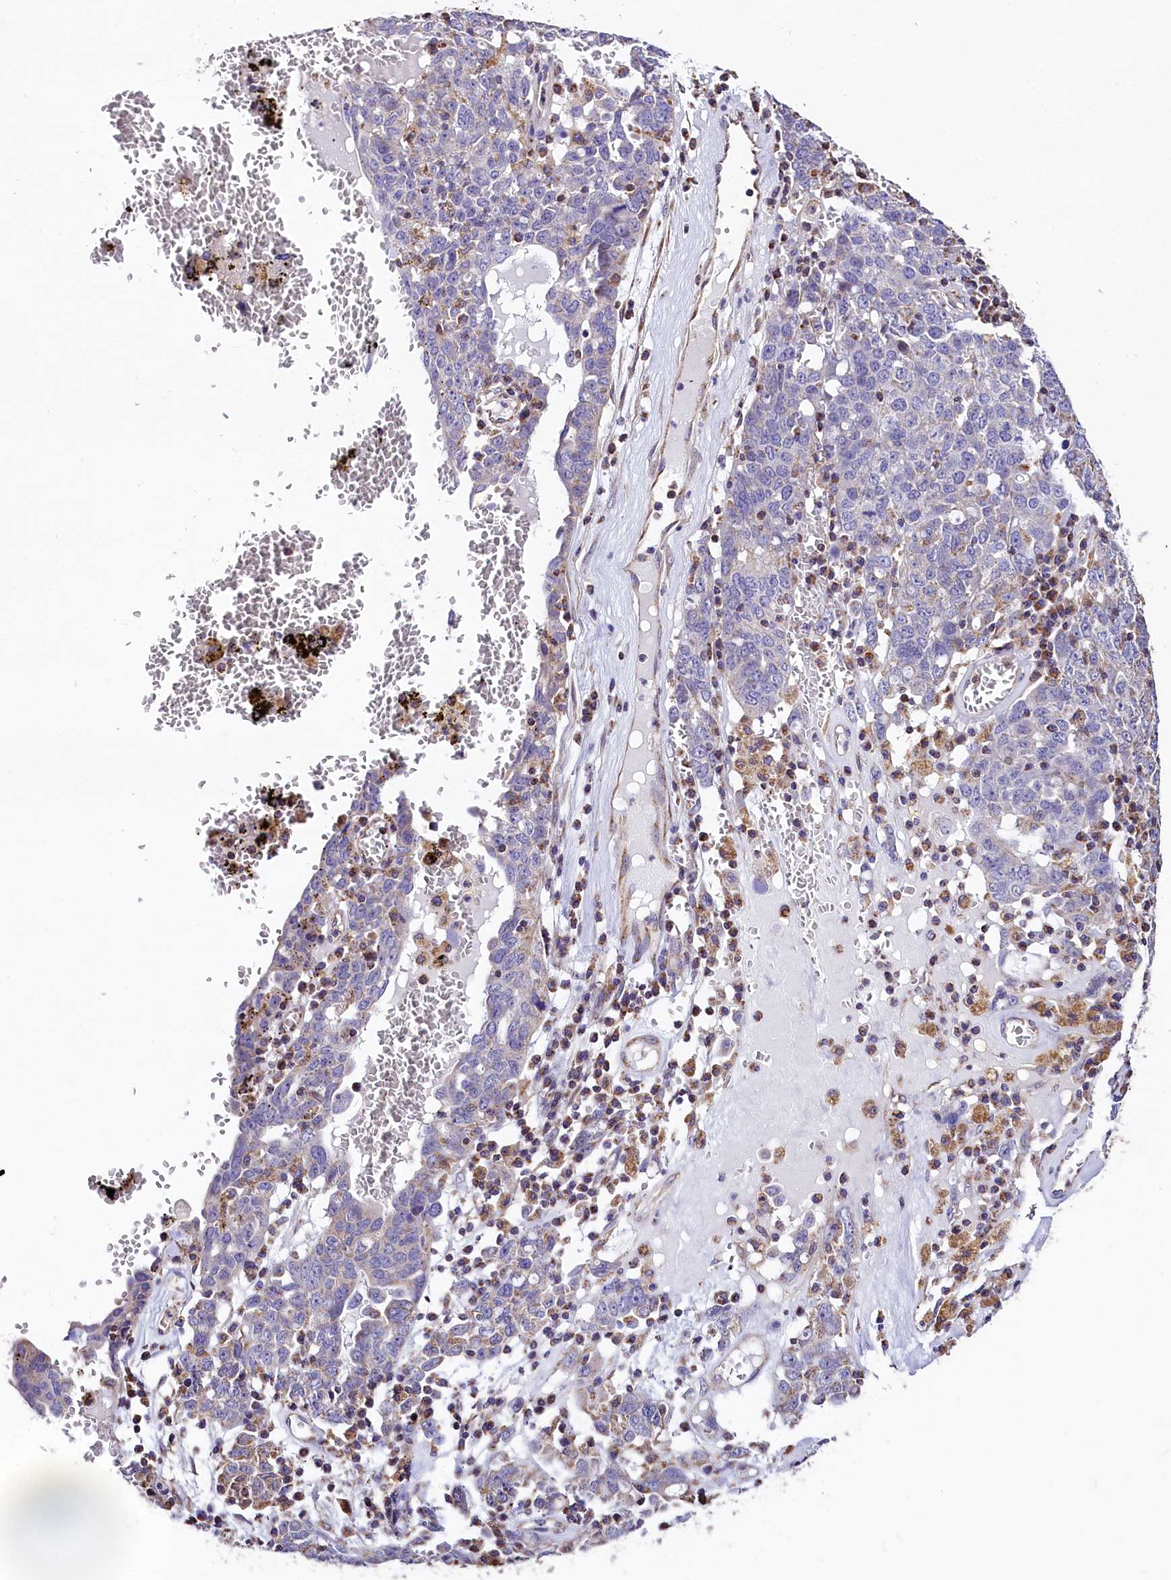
{"staining": {"intensity": "negative", "quantity": "none", "location": "none"}, "tissue": "ovarian cancer", "cell_type": "Tumor cells", "image_type": "cancer", "snomed": [{"axis": "morphology", "description": "Carcinoma, endometroid"}, {"axis": "topography", "description": "Ovary"}], "caption": "Immunohistochemistry of human ovarian endometroid carcinoma displays no staining in tumor cells.", "gene": "ACAA2", "patient": {"sex": "female", "age": 62}}